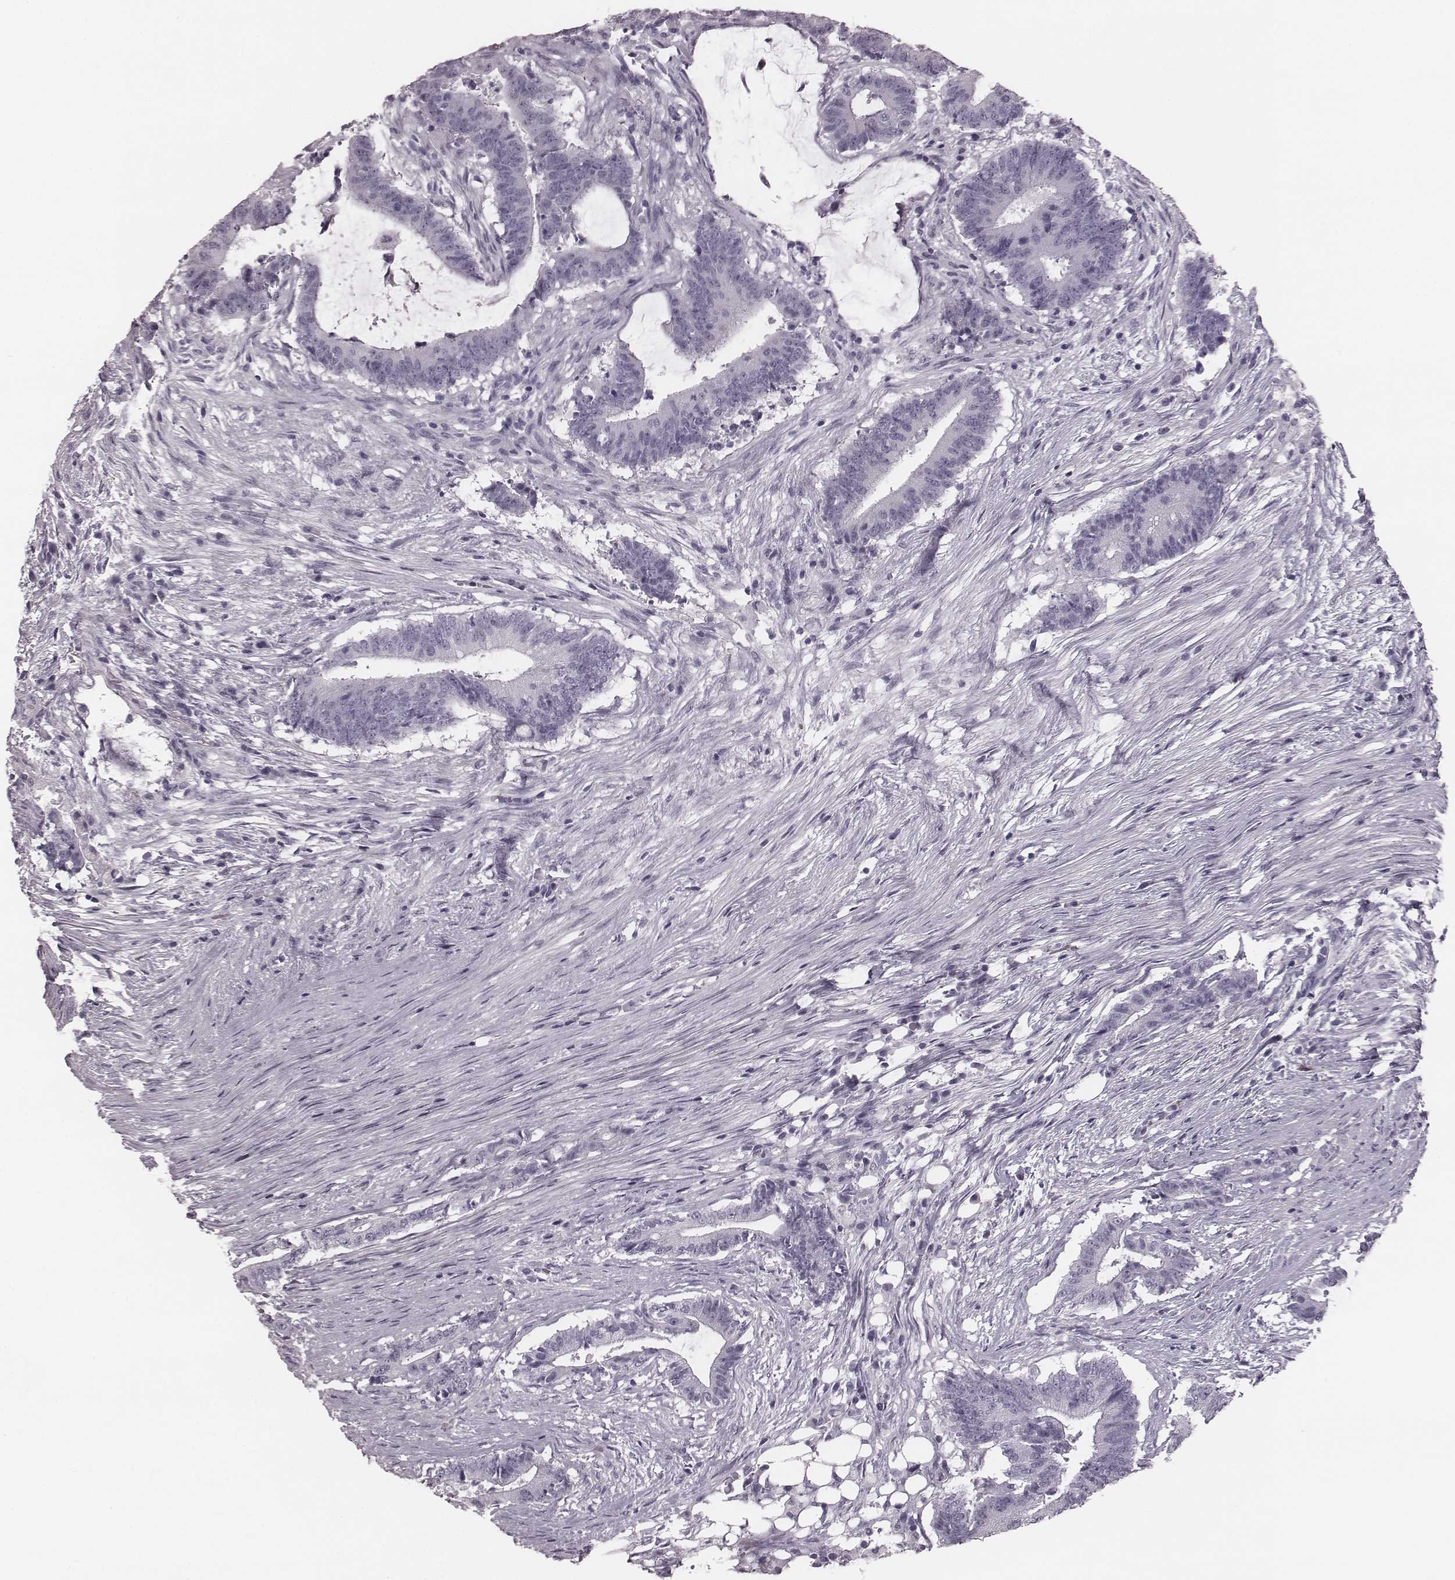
{"staining": {"intensity": "negative", "quantity": "none", "location": "none"}, "tissue": "colorectal cancer", "cell_type": "Tumor cells", "image_type": "cancer", "snomed": [{"axis": "morphology", "description": "Adenocarcinoma, NOS"}, {"axis": "topography", "description": "Colon"}], "caption": "High power microscopy histopathology image of an immunohistochemistry photomicrograph of adenocarcinoma (colorectal), revealing no significant positivity in tumor cells. (DAB (3,3'-diaminobenzidine) immunohistochemistry with hematoxylin counter stain).", "gene": "KRT74", "patient": {"sex": "female", "age": 43}}